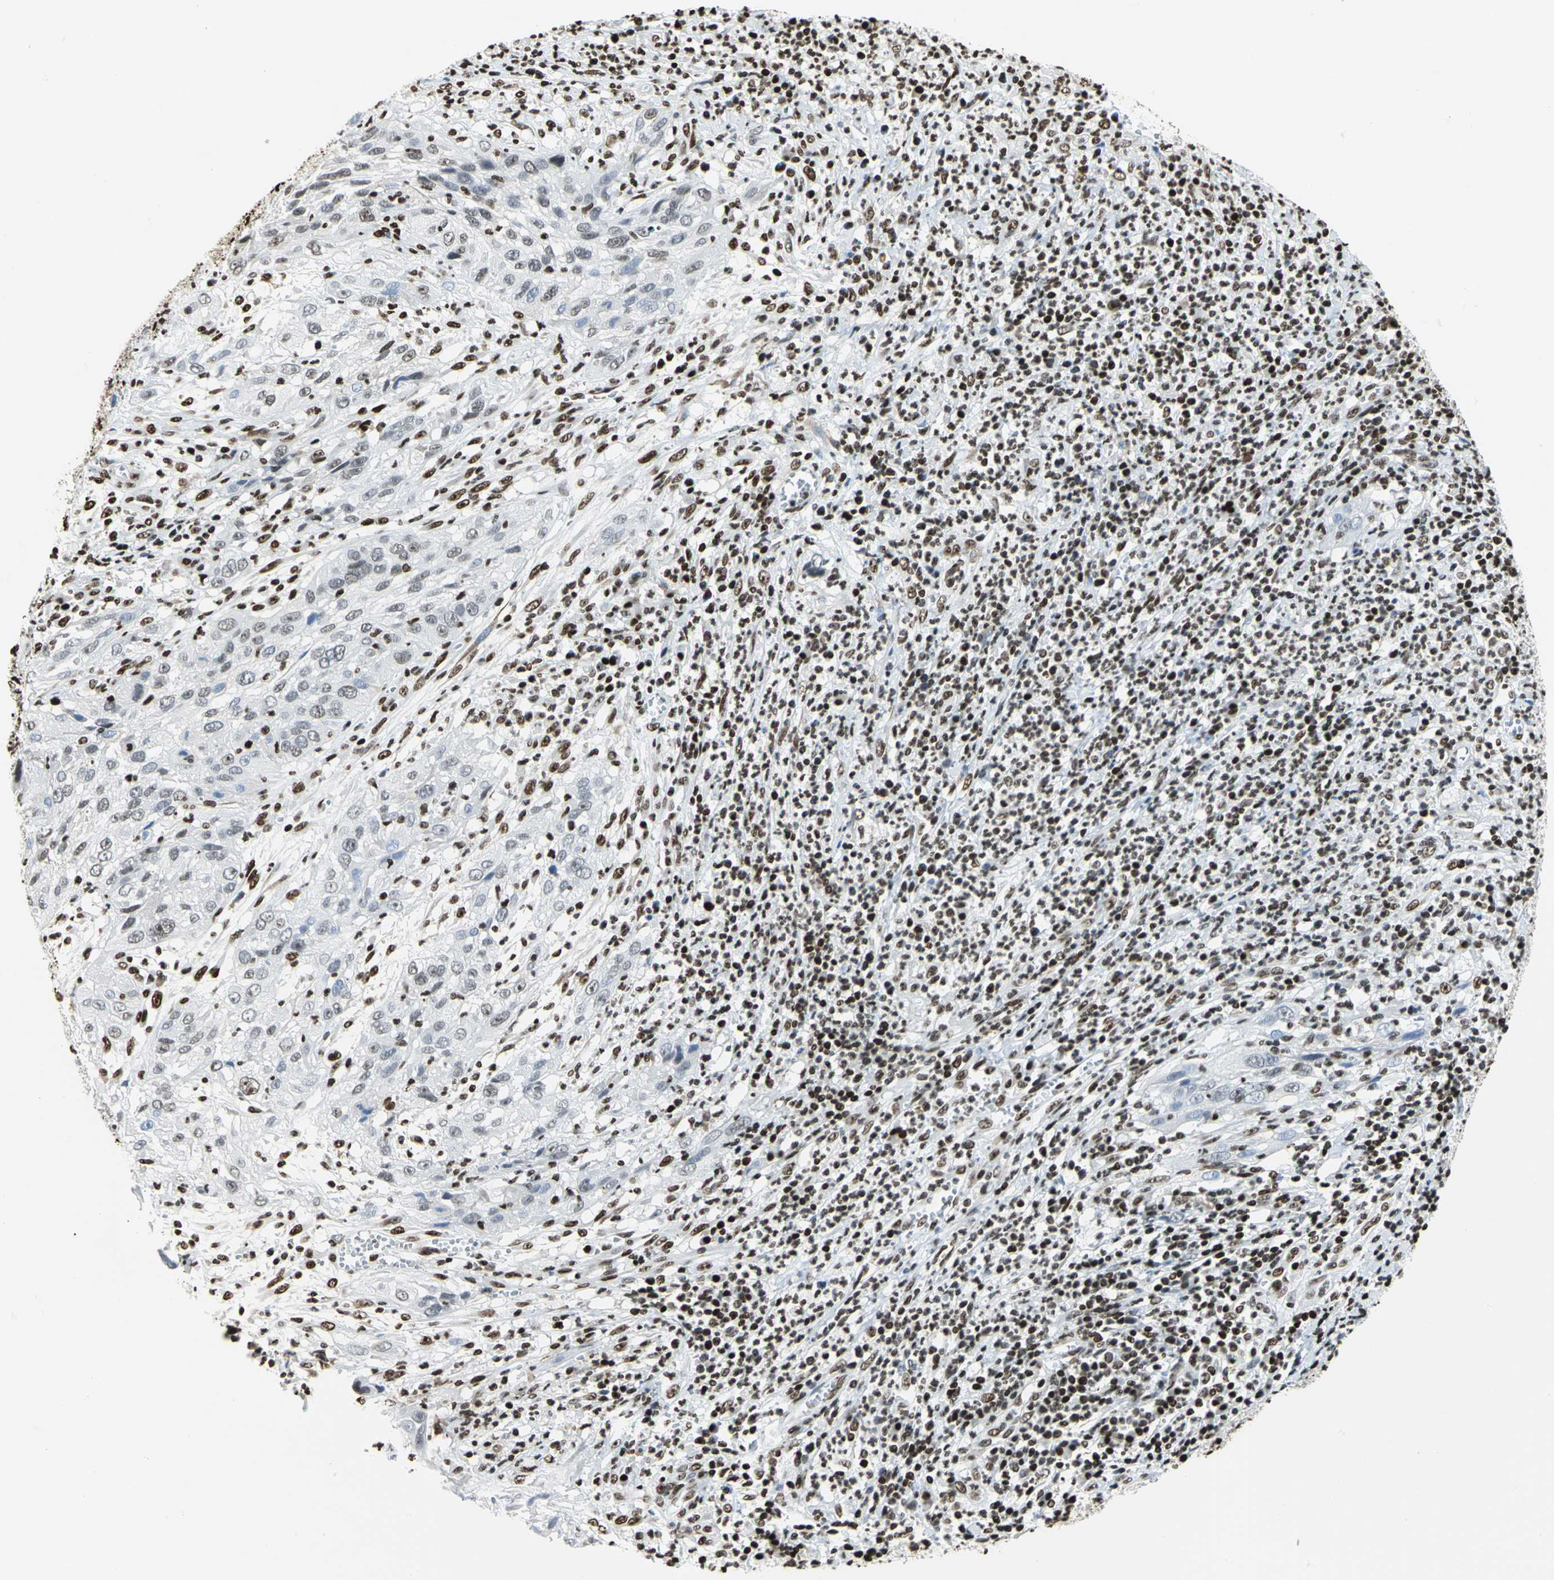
{"staining": {"intensity": "negative", "quantity": "none", "location": "none"}, "tissue": "cervical cancer", "cell_type": "Tumor cells", "image_type": "cancer", "snomed": [{"axis": "morphology", "description": "Squamous cell carcinoma, NOS"}, {"axis": "topography", "description": "Cervix"}], "caption": "Photomicrograph shows no protein staining in tumor cells of cervical cancer tissue.", "gene": "HMGB1", "patient": {"sex": "female", "age": 32}}